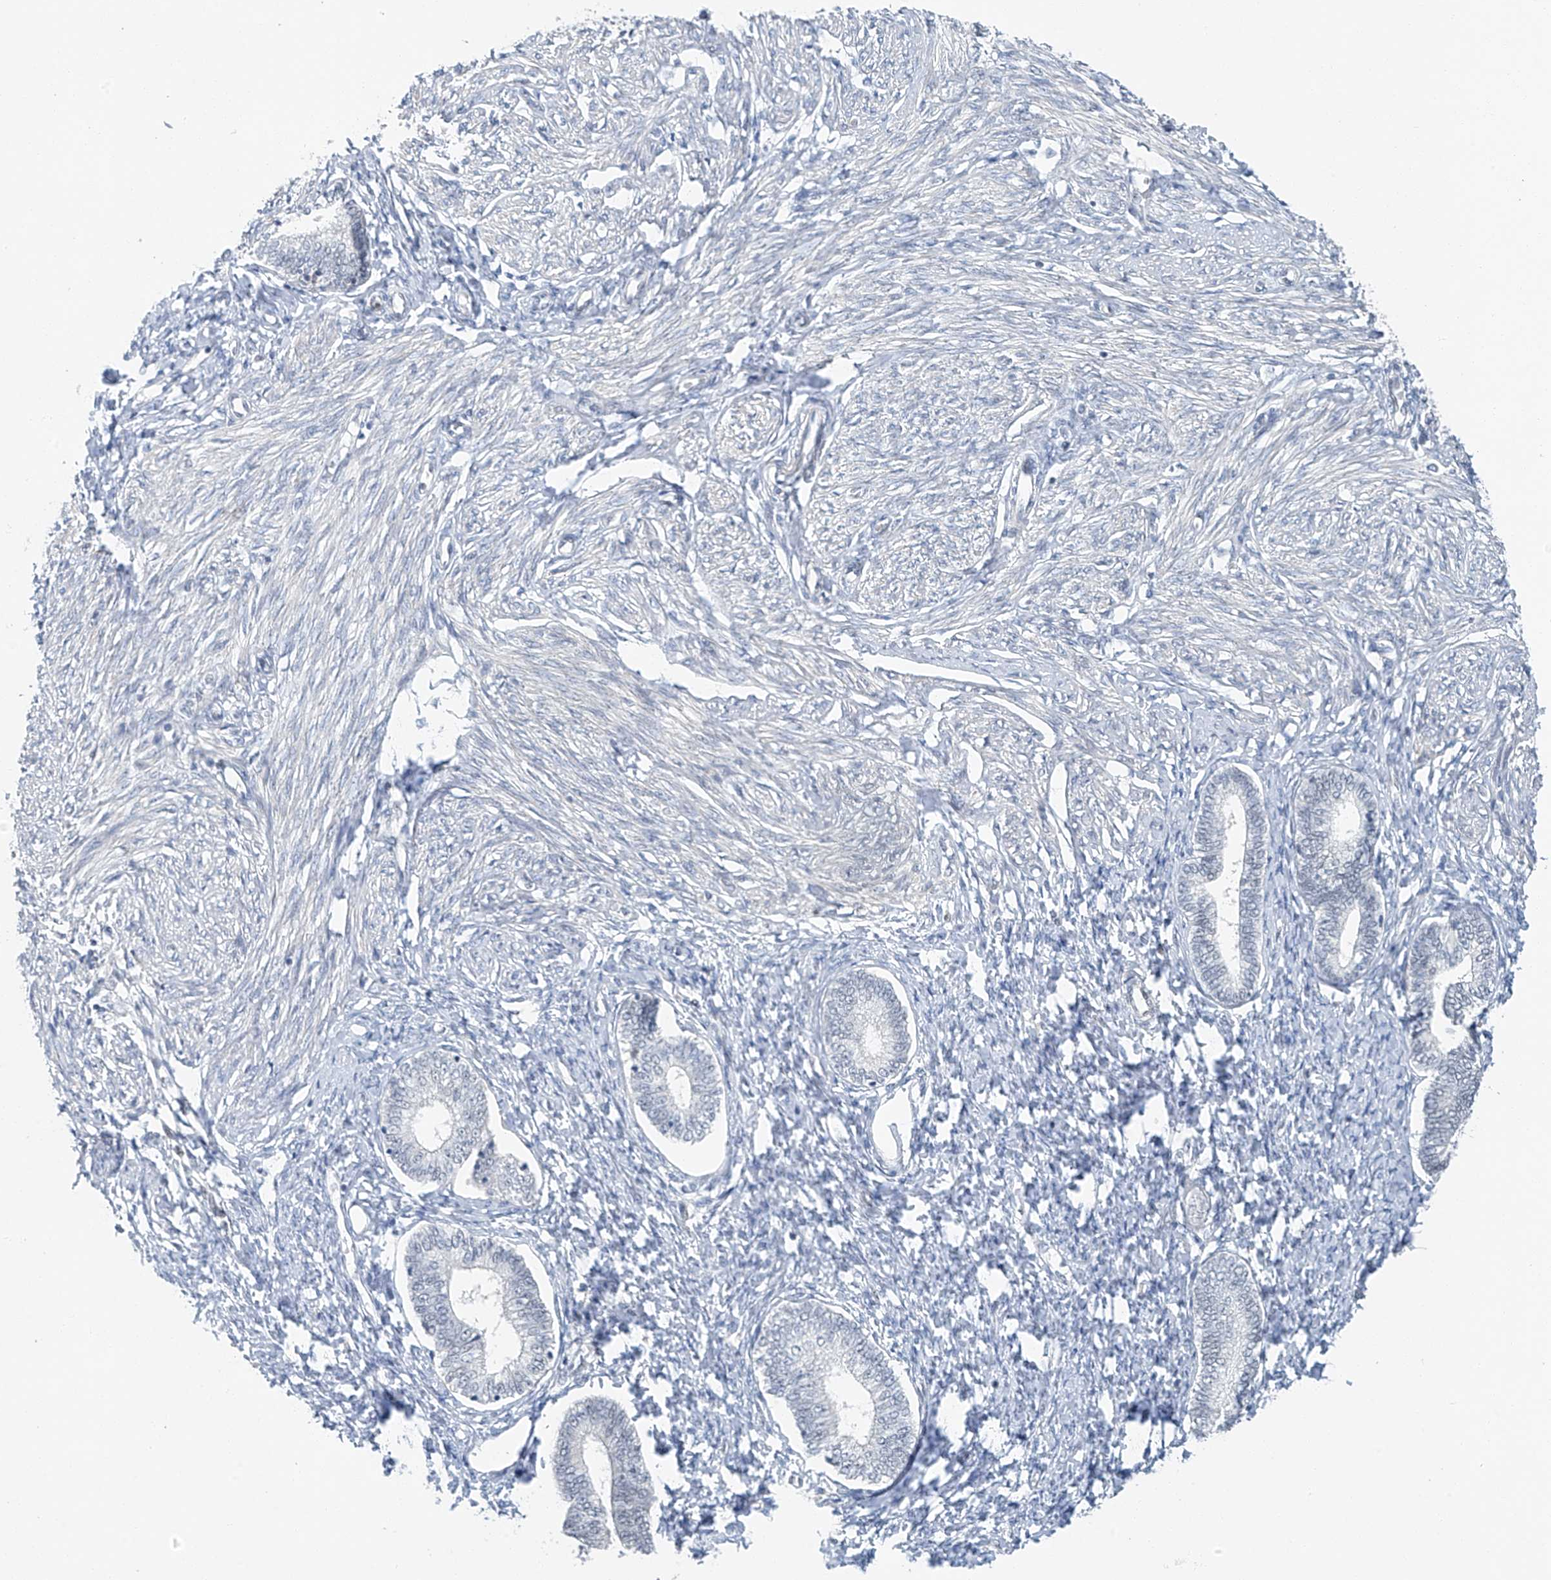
{"staining": {"intensity": "negative", "quantity": "none", "location": "none"}, "tissue": "endometrium", "cell_type": "Cells in endometrial stroma", "image_type": "normal", "snomed": [{"axis": "morphology", "description": "Normal tissue, NOS"}, {"axis": "topography", "description": "Endometrium"}], "caption": "Immunohistochemical staining of unremarkable human endometrium exhibits no significant expression in cells in endometrial stroma.", "gene": "TAF8", "patient": {"sex": "female", "age": 72}}